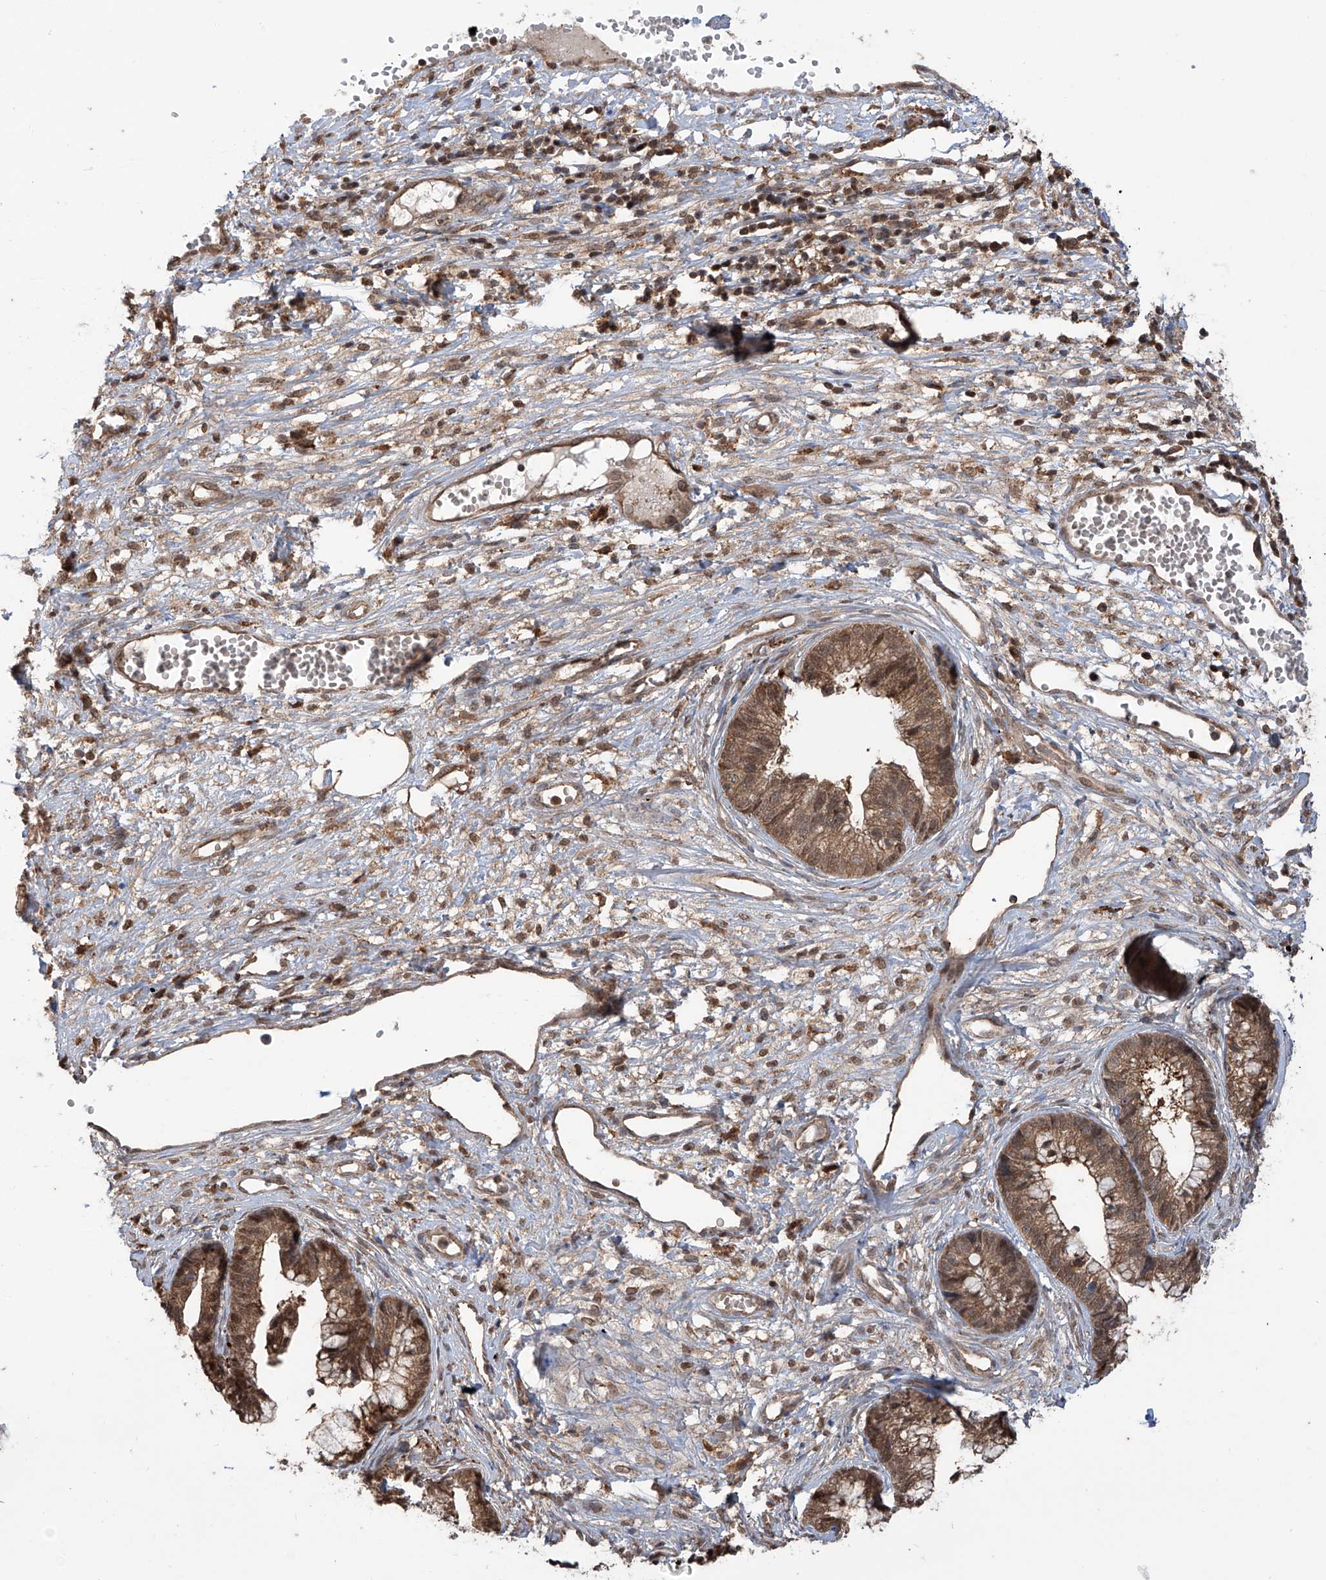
{"staining": {"intensity": "moderate", "quantity": ">75%", "location": "cytoplasmic/membranous,nuclear"}, "tissue": "cervical cancer", "cell_type": "Tumor cells", "image_type": "cancer", "snomed": [{"axis": "morphology", "description": "Adenocarcinoma, NOS"}, {"axis": "topography", "description": "Cervix"}], "caption": "A brown stain shows moderate cytoplasmic/membranous and nuclear staining of a protein in human cervical cancer (adenocarcinoma) tumor cells.", "gene": "HOXC8", "patient": {"sex": "female", "age": 44}}